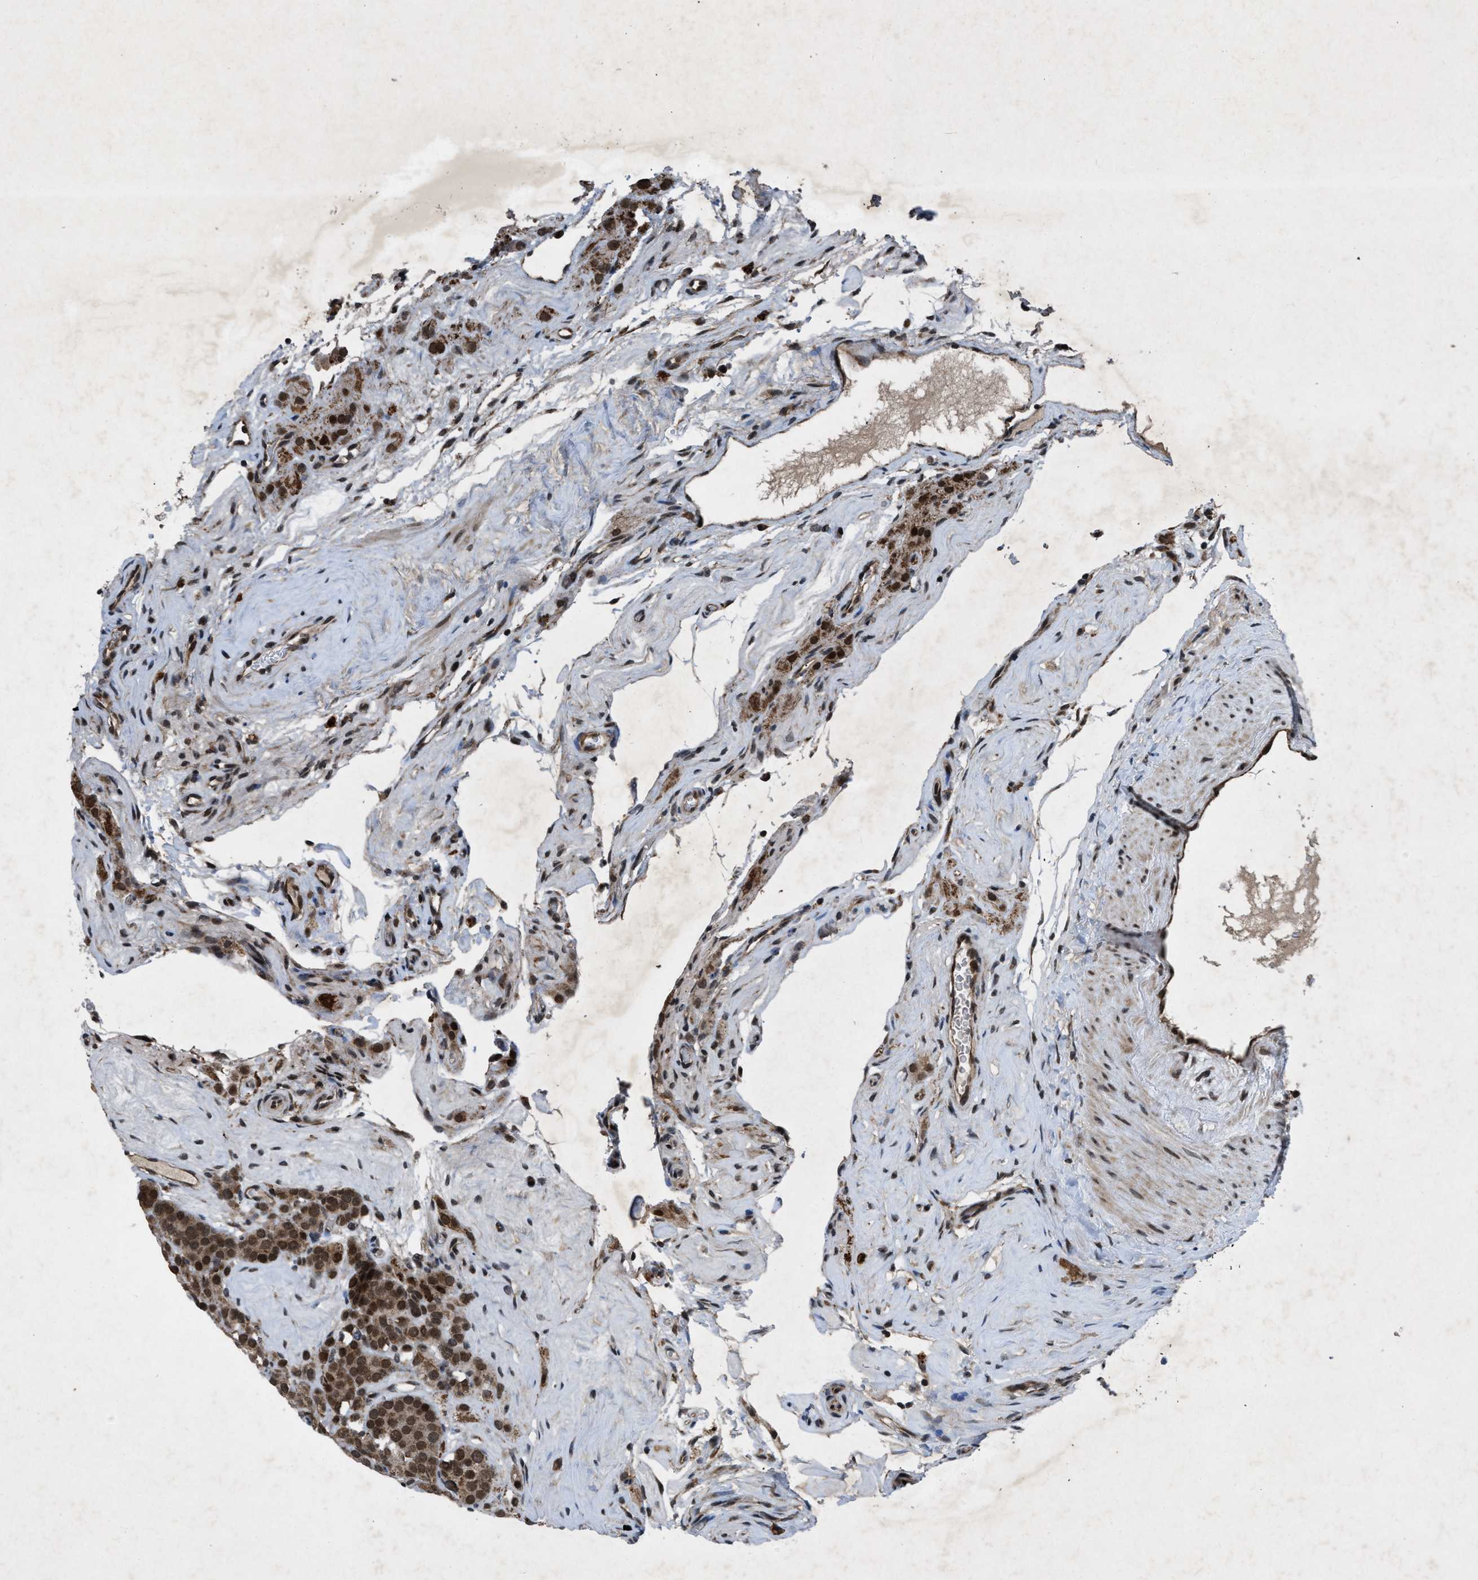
{"staining": {"intensity": "strong", "quantity": ">75%", "location": "cytoplasmic/membranous,nuclear"}, "tissue": "testis cancer", "cell_type": "Tumor cells", "image_type": "cancer", "snomed": [{"axis": "morphology", "description": "Seminoma, NOS"}, {"axis": "topography", "description": "Testis"}], "caption": "About >75% of tumor cells in testis seminoma show strong cytoplasmic/membranous and nuclear protein positivity as visualized by brown immunohistochemical staining.", "gene": "ZNHIT1", "patient": {"sex": "male", "age": 71}}